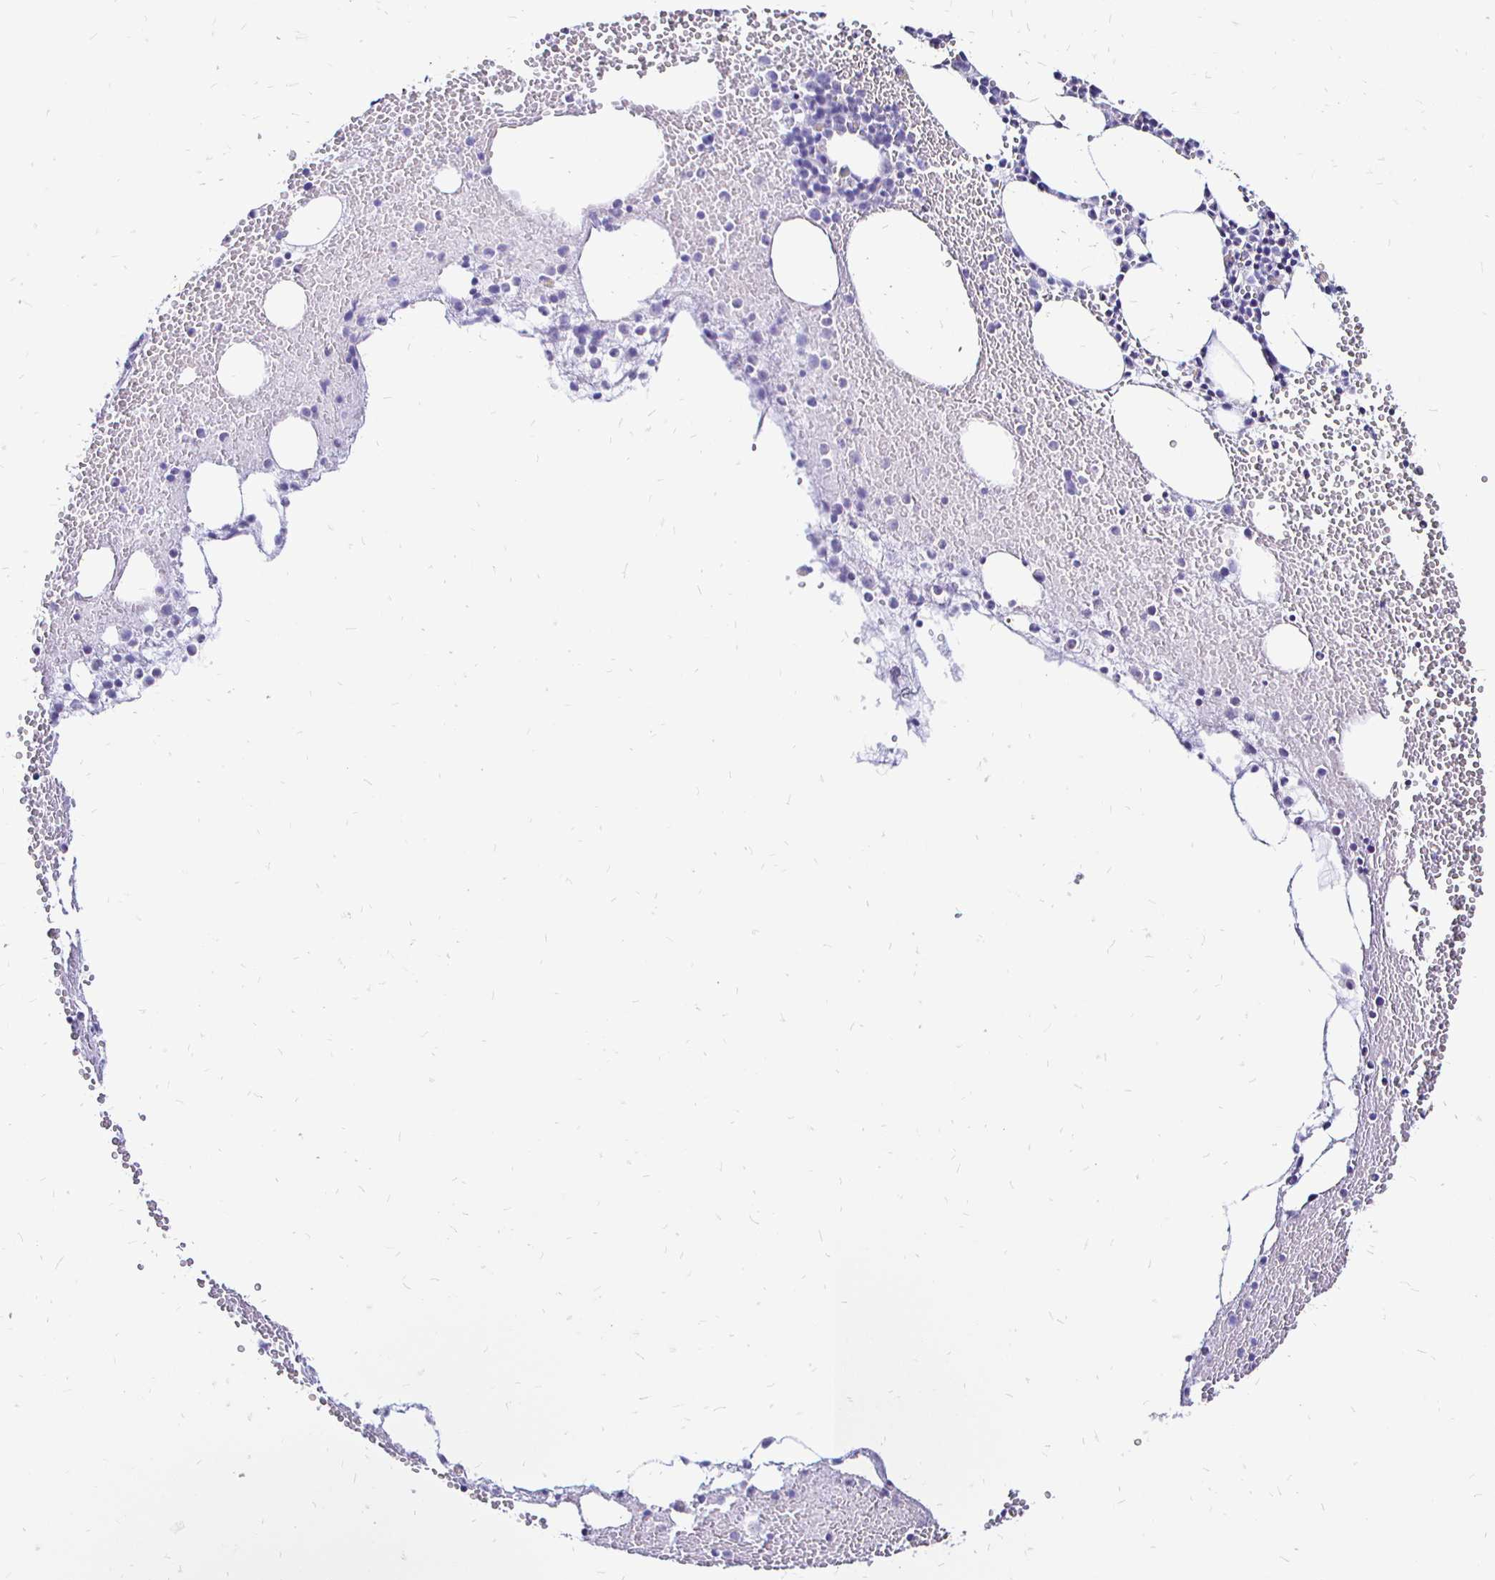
{"staining": {"intensity": "negative", "quantity": "none", "location": "none"}, "tissue": "bone marrow", "cell_type": "Hematopoietic cells", "image_type": "normal", "snomed": [{"axis": "morphology", "description": "Normal tissue, NOS"}, {"axis": "topography", "description": "Bone marrow"}], "caption": "IHC of benign human bone marrow reveals no staining in hematopoietic cells.", "gene": "IRGC", "patient": {"sex": "female", "age": 80}}